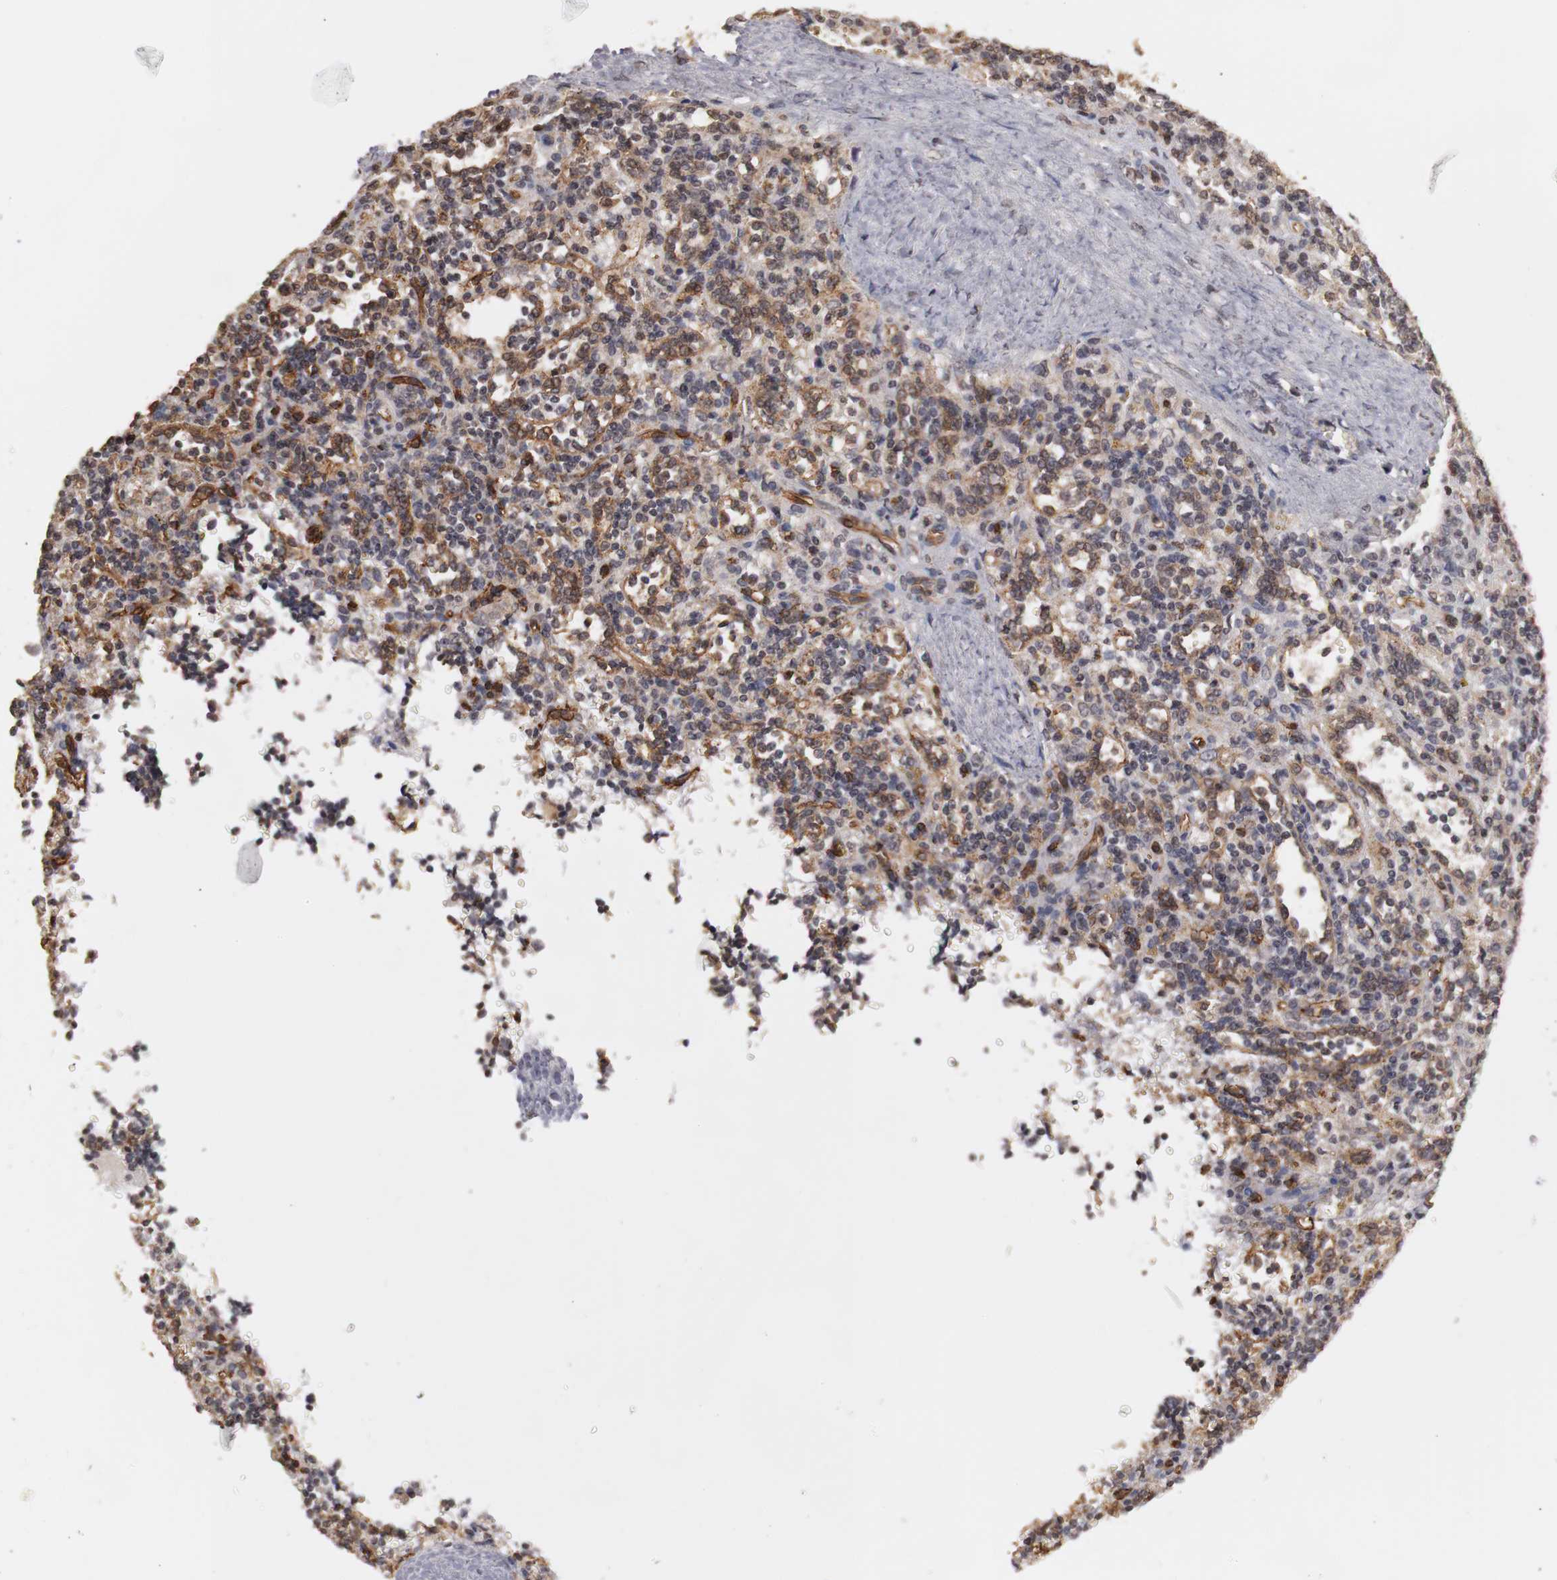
{"staining": {"intensity": "weak", "quantity": "25%-75%", "location": "cytoplasmic/membranous,nuclear"}, "tissue": "lymphoma", "cell_type": "Tumor cells", "image_type": "cancer", "snomed": [{"axis": "morphology", "description": "Malignant lymphoma, non-Hodgkin's type, Low grade"}, {"axis": "topography", "description": "Spleen"}], "caption": "Tumor cells demonstrate low levels of weak cytoplasmic/membranous and nuclear staining in about 25%-75% of cells in human malignant lymphoma, non-Hodgkin's type (low-grade). Nuclei are stained in blue.", "gene": "PLEKHA1", "patient": {"sex": "male", "age": 67}}